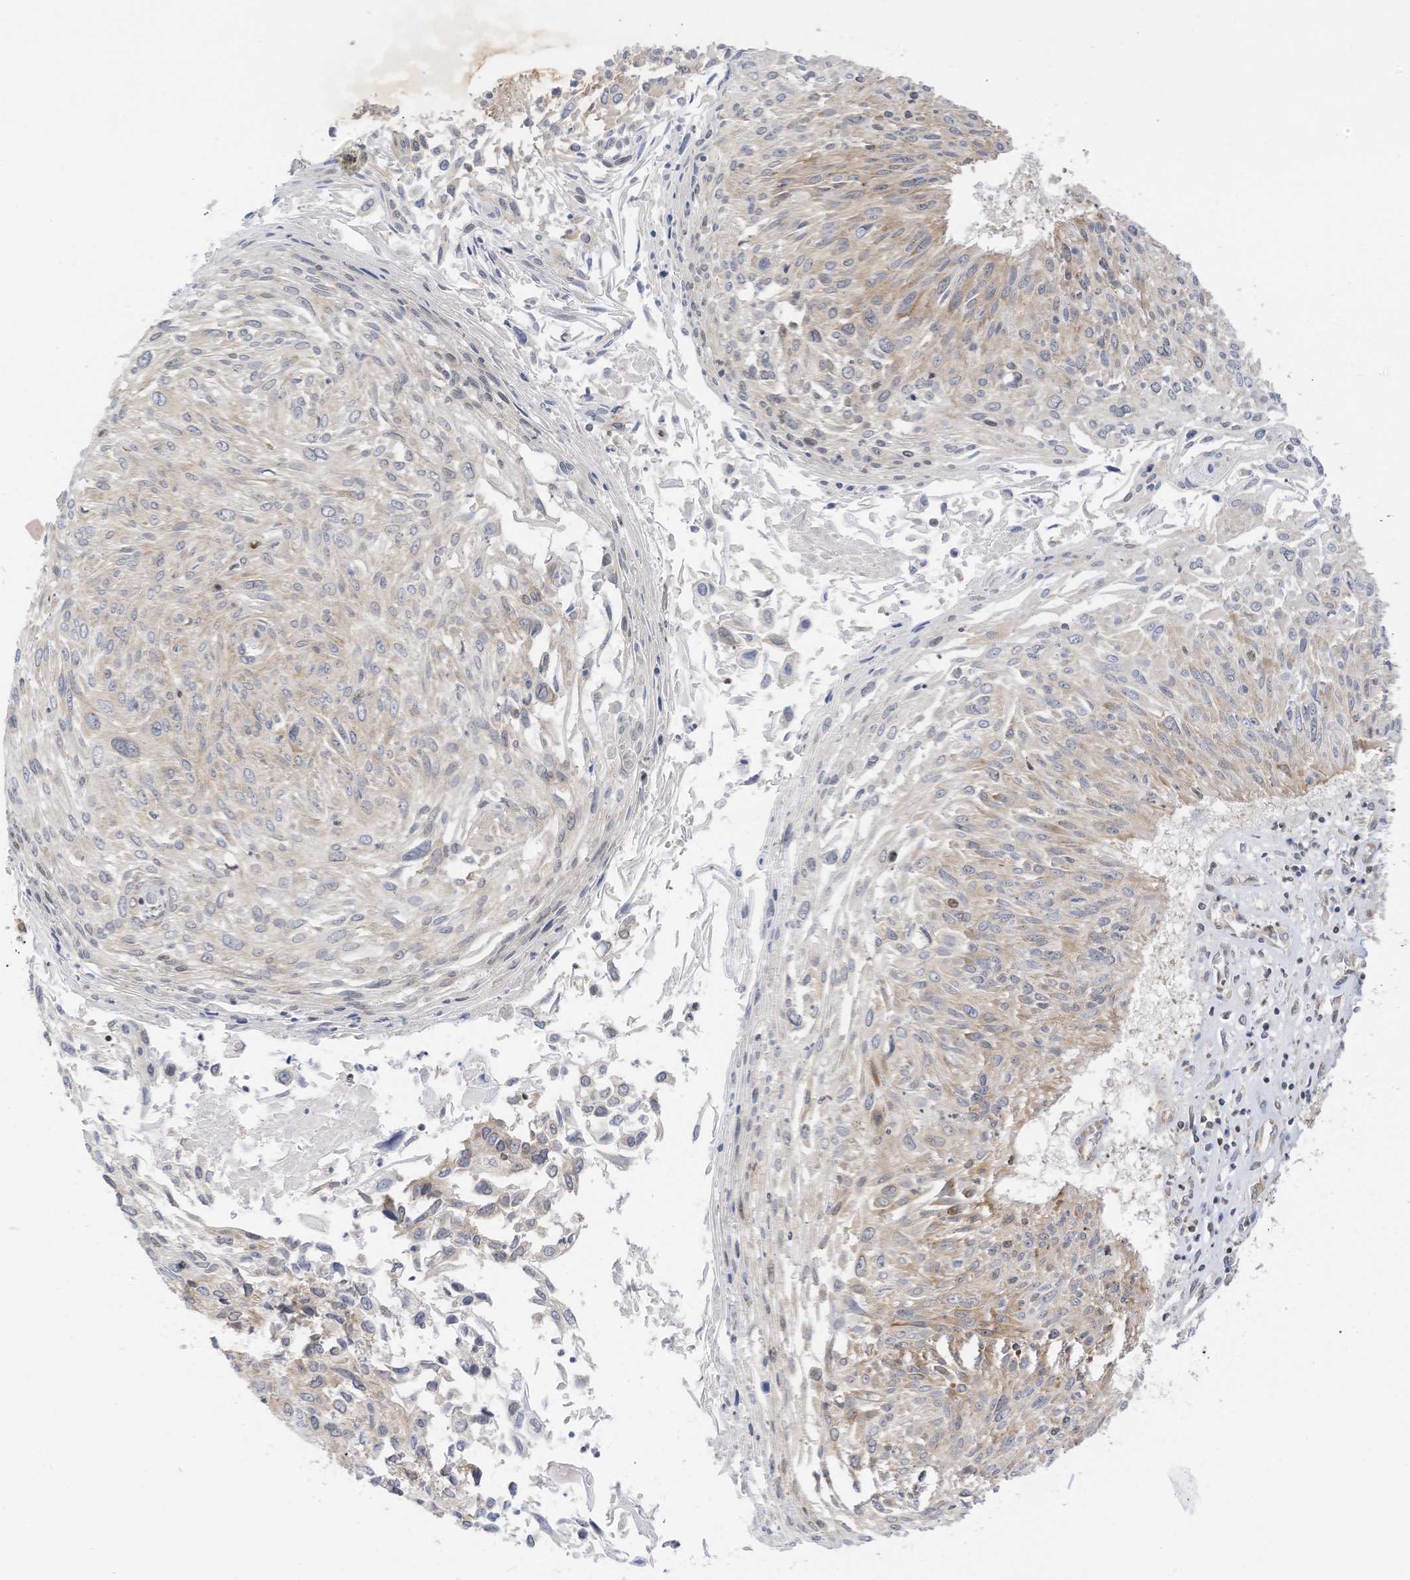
{"staining": {"intensity": "weak", "quantity": "25%-75%", "location": "cytoplasmic/membranous"}, "tissue": "cervical cancer", "cell_type": "Tumor cells", "image_type": "cancer", "snomed": [{"axis": "morphology", "description": "Squamous cell carcinoma, NOS"}, {"axis": "topography", "description": "Cervix"}], "caption": "Brown immunohistochemical staining in human cervical squamous cell carcinoma displays weak cytoplasmic/membranous expression in approximately 25%-75% of tumor cells. (DAB = brown stain, brightfield microscopy at high magnification).", "gene": "EDF1", "patient": {"sex": "female", "age": 51}}